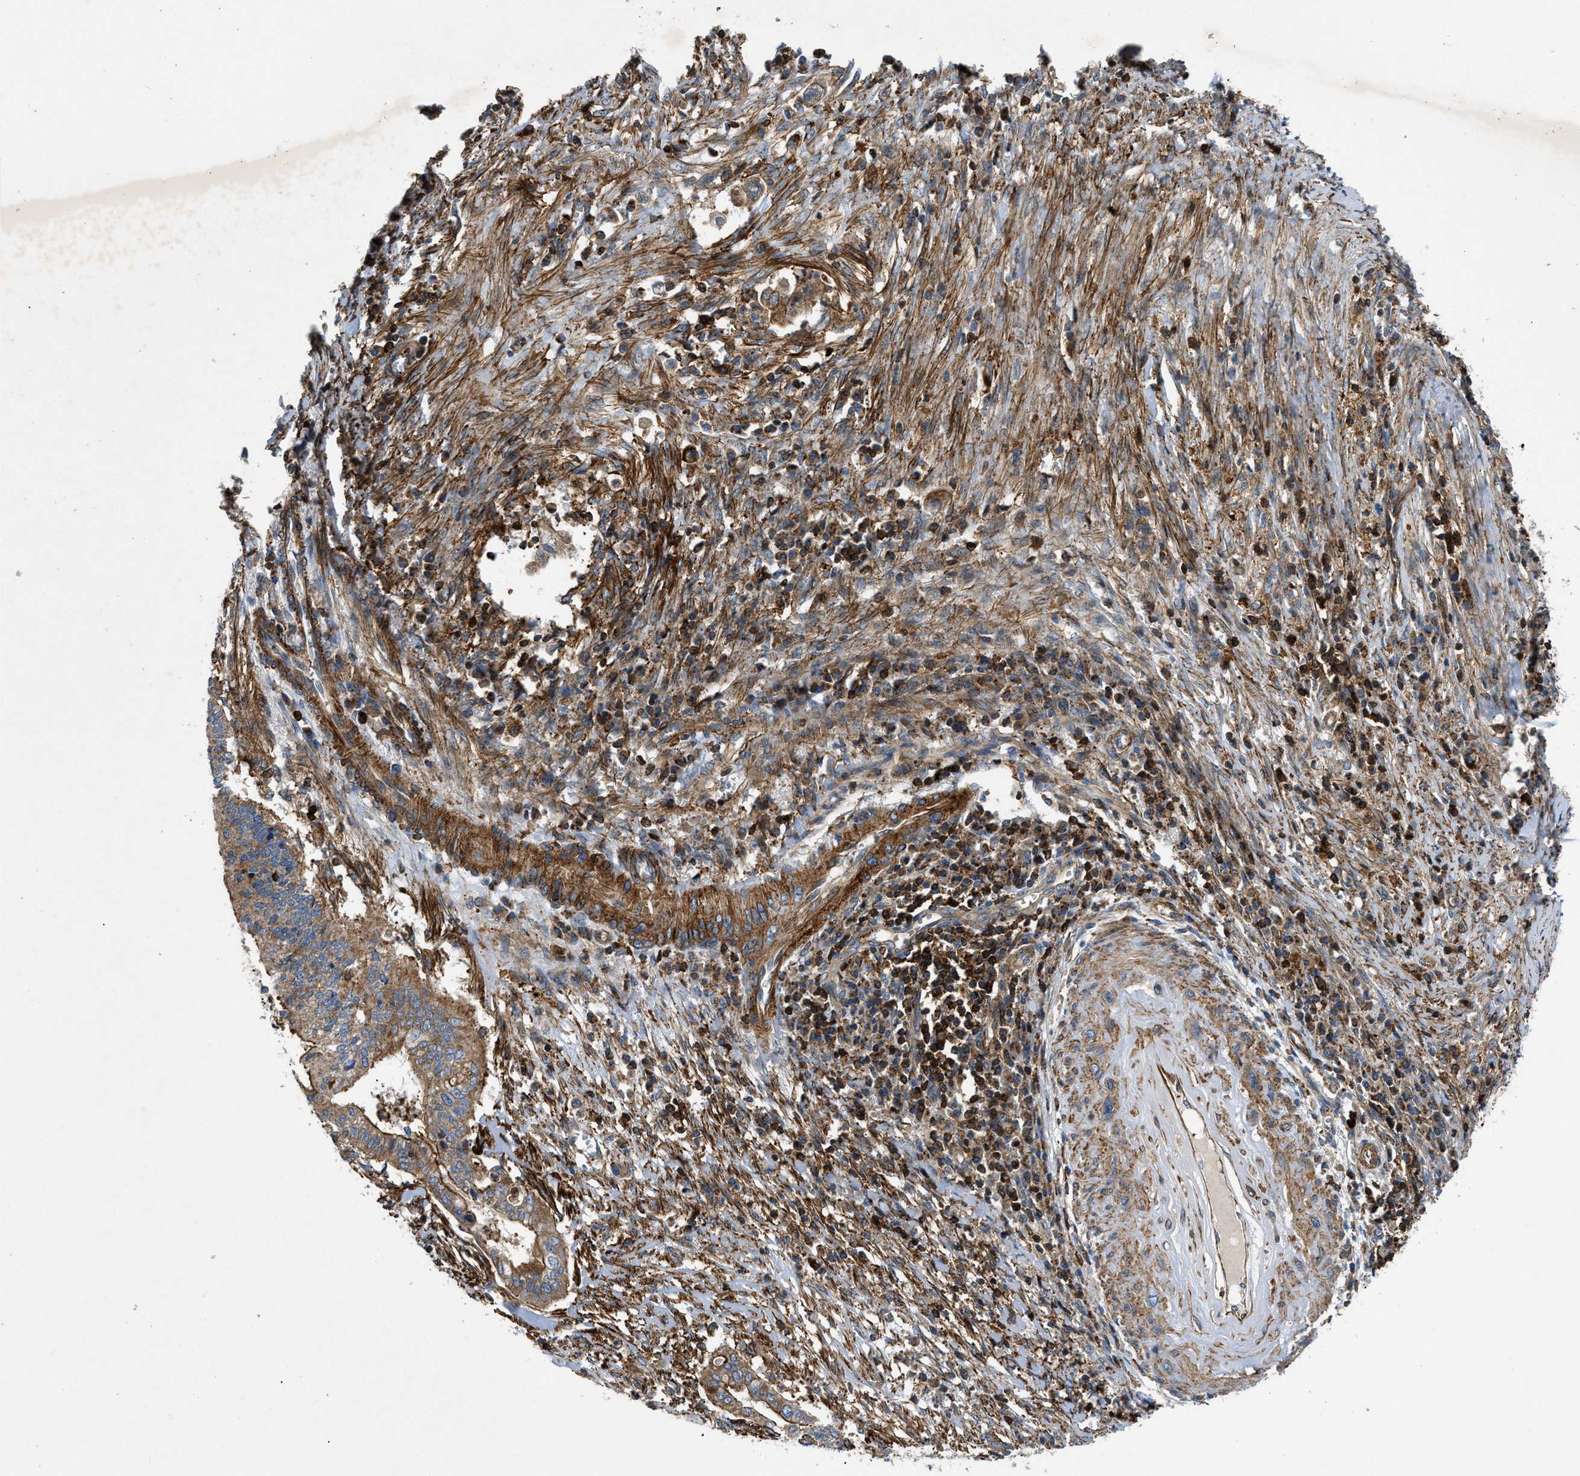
{"staining": {"intensity": "moderate", "quantity": ">75%", "location": "cytoplasmic/membranous"}, "tissue": "cervical cancer", "cell_type": "Tumor cells", "image_type": "cancer", "snomed": [{"axis": "morphology", "description": "Adenocarcinoma, NOS"}, {"axis": "topography", "description": "Cervix"}], "caption": "The micrograph displays staining of cervical cancer, revealing moderate cytoplasmic/membranous protein staining (brown color) within tumor cells. The protein of interest is stained brown, and the nuclei are stained in blue (DAB IHC with brightfield microscopy, high magnification).", "gene": "DHODH", "patient": {"sex": "female", "age": 44}}